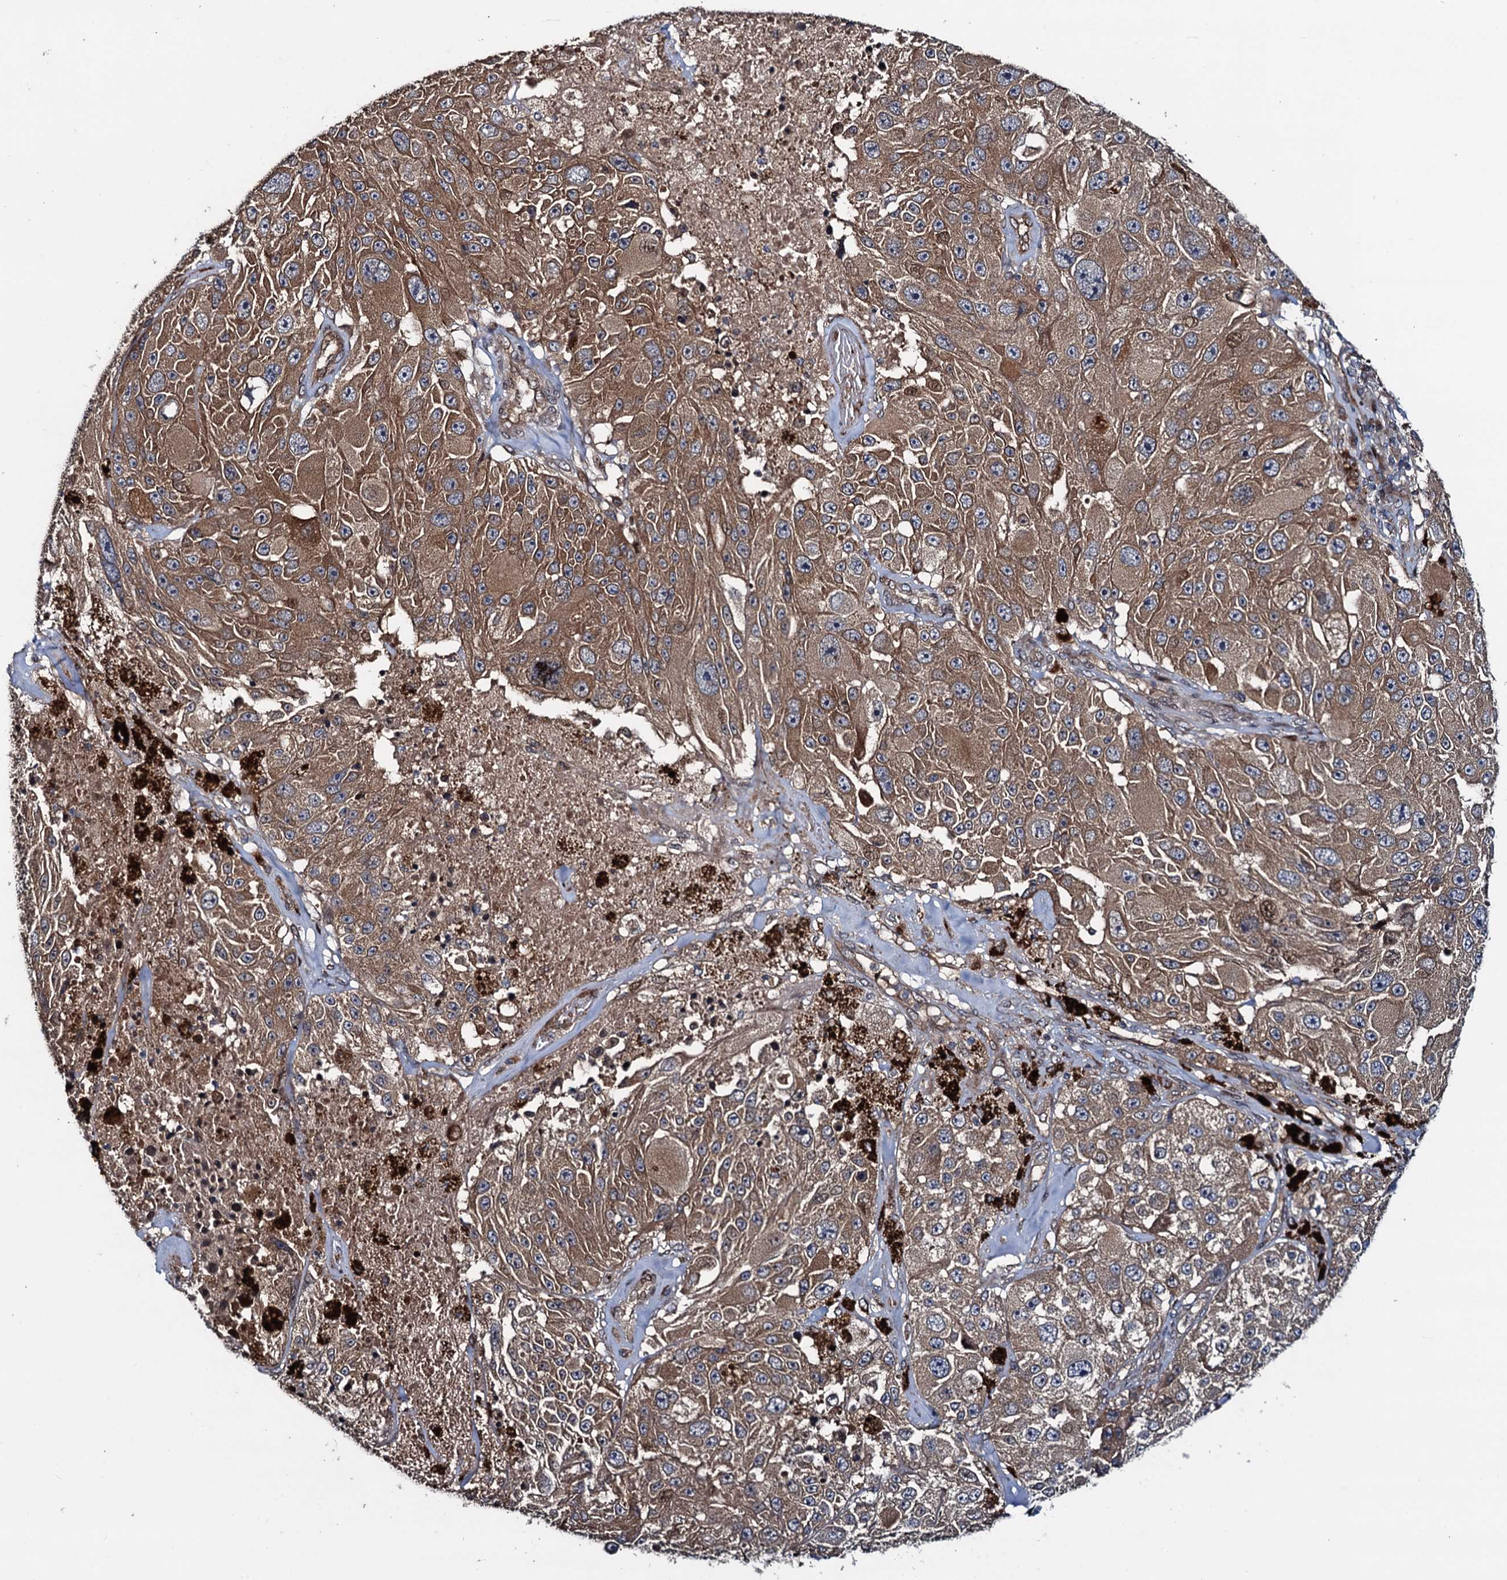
{"staining": {"intensity": "moderate", "quantity": ">75%", "location": "cytoplasmic/membranous"}, "tissue": "melanoma", "cell_type": "Tumor cells", "image_type": "cancer", "snomed": [{"axis": "morphology", "description": "Malignant melanoma, Metastatic site"}, {"axis": "topography", "description": "Lymph node"}], "caption": "Immunohistochemical staining of human melanoma demonstrates medium levels of moderate cytoplasmic/membranous expression in about >75% of tumor cells.", "gene": "RHOBTB1", "patient": {"sex": "male", "age": 62}}